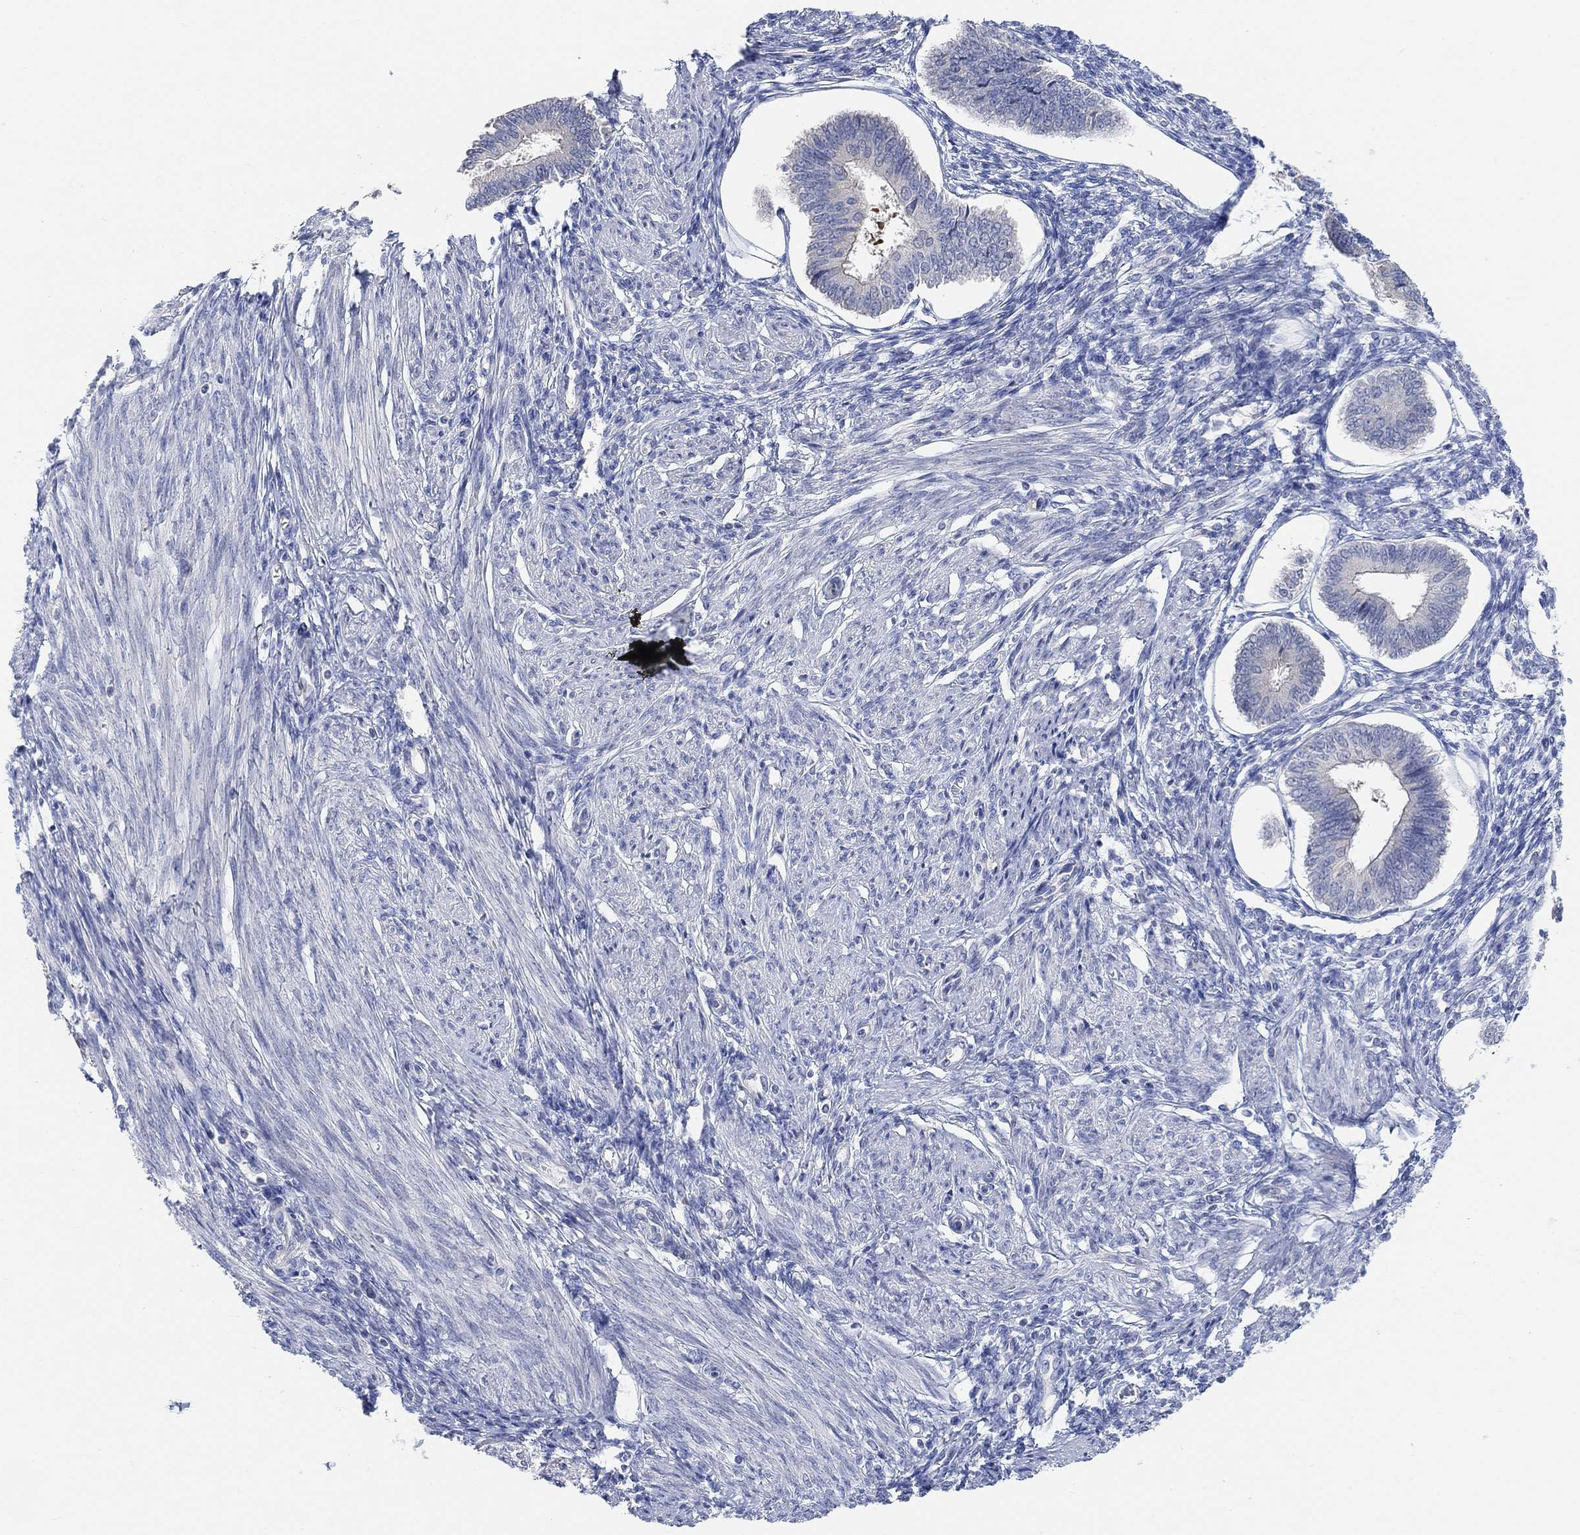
{"staining": {"intensity": "negative", "quantity": "none", "location": "none"}, "tissue": "endometrium", "cell_type": "Cells in endometrial stroma", "image_type": "normal", "snomed": [{"axis": "morphology", "description": "Normal tissue, NOS"}, {"axis": "topography", "description": "Endometrium"}], "caption": "This image is of benign endometrium stained with immunohistochemistry (IHC) to label a protein in brown with the nuclei are counter-stained blue. There is no staining in cells in endometrial stroma.", "gene": "NLRP14", "patient": {"sex": "female", "age": 42}}